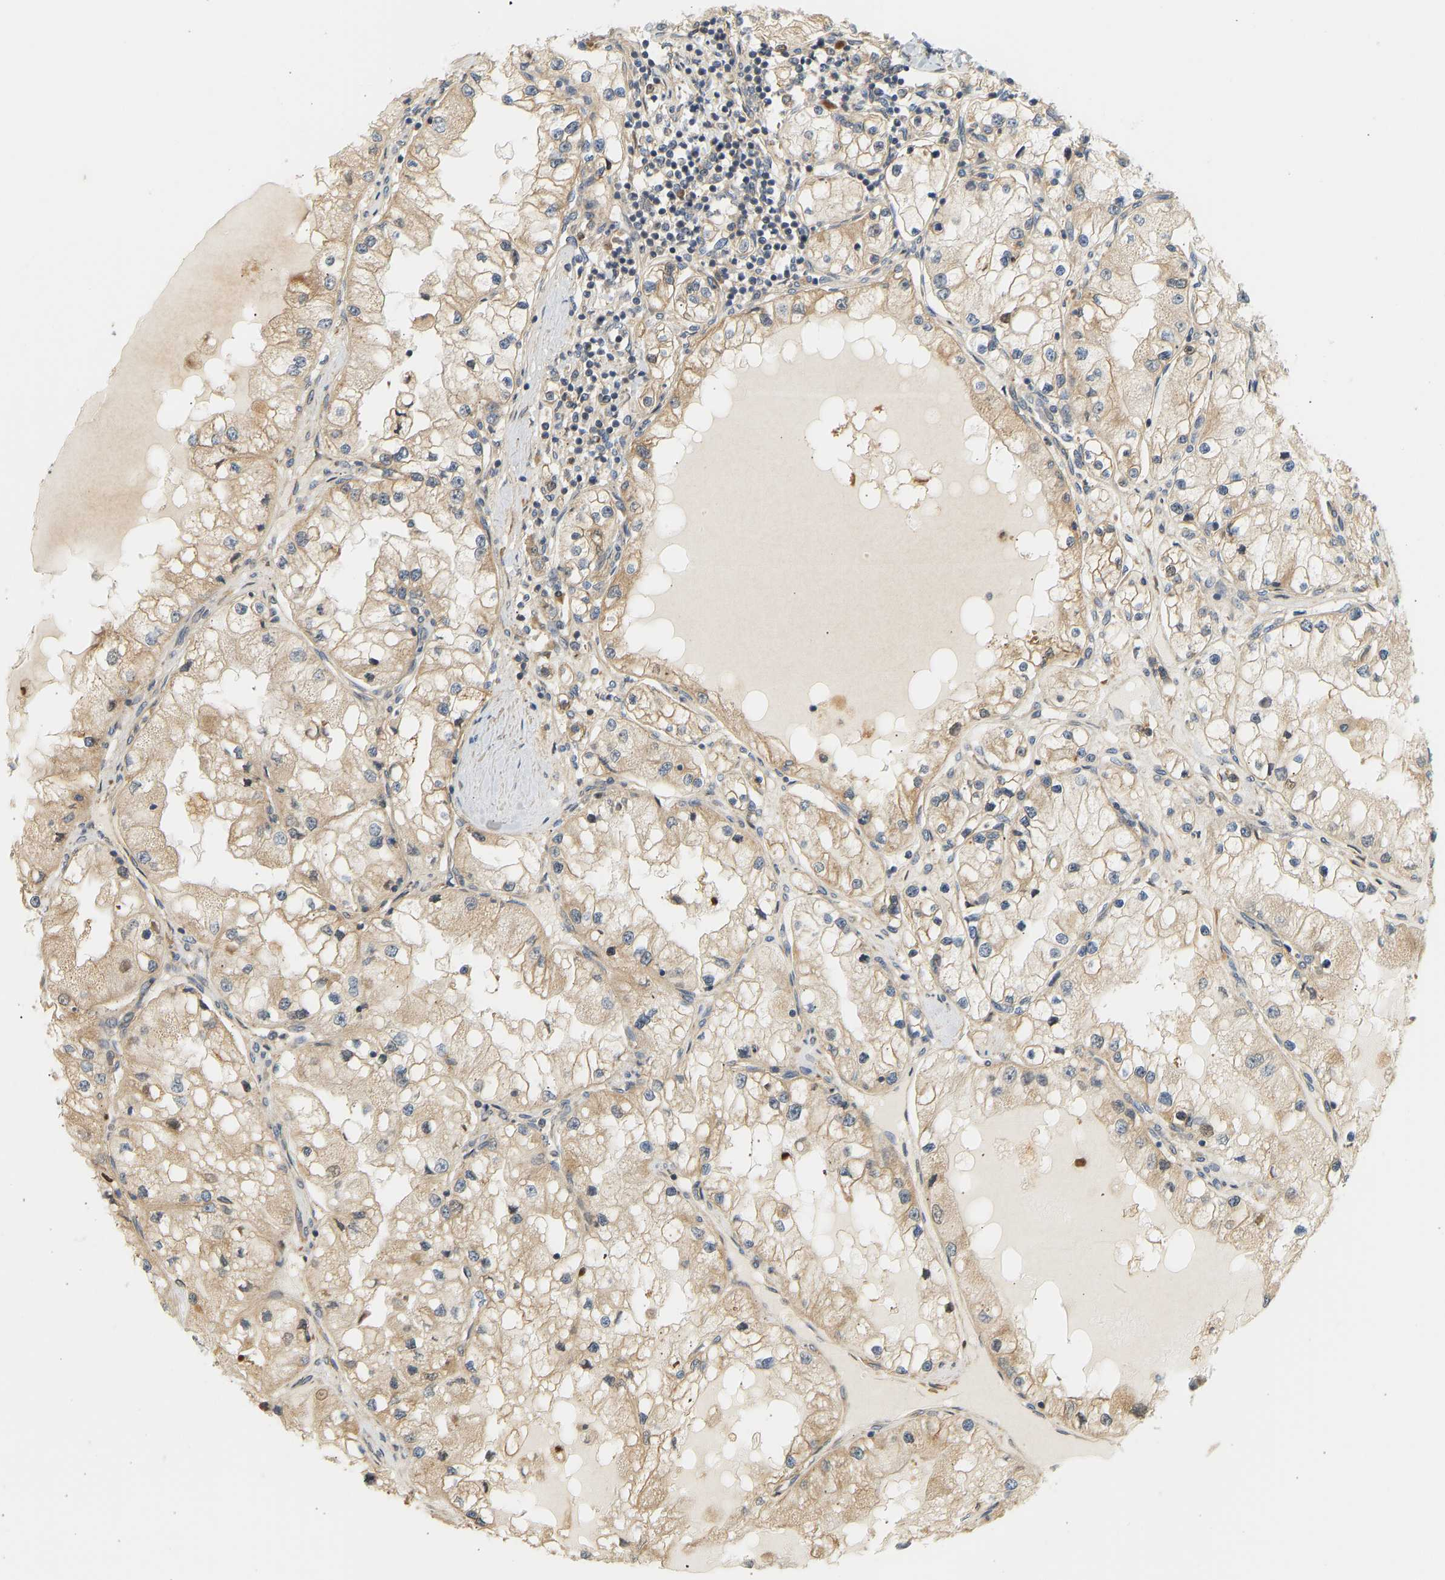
{"staining": {"intensity": "weak", "quantity": ">75%", "location": "cytoplasmic/membranous"}, "tissue": "renal cancer", "cell_type": "Tumor cells", "image_type": "cancer", "snomed": [{"axis": "morphology", "description": "Adenocarcinoma, NOS"}, {"axis": "topography", "description": "Kidney"}], "caption": "Renal adenocarcinoma stained with a protein marker displays weak staining in tumor cells.", "gene": "CEP57", "patient": {"sex": "male", "age": 68}}